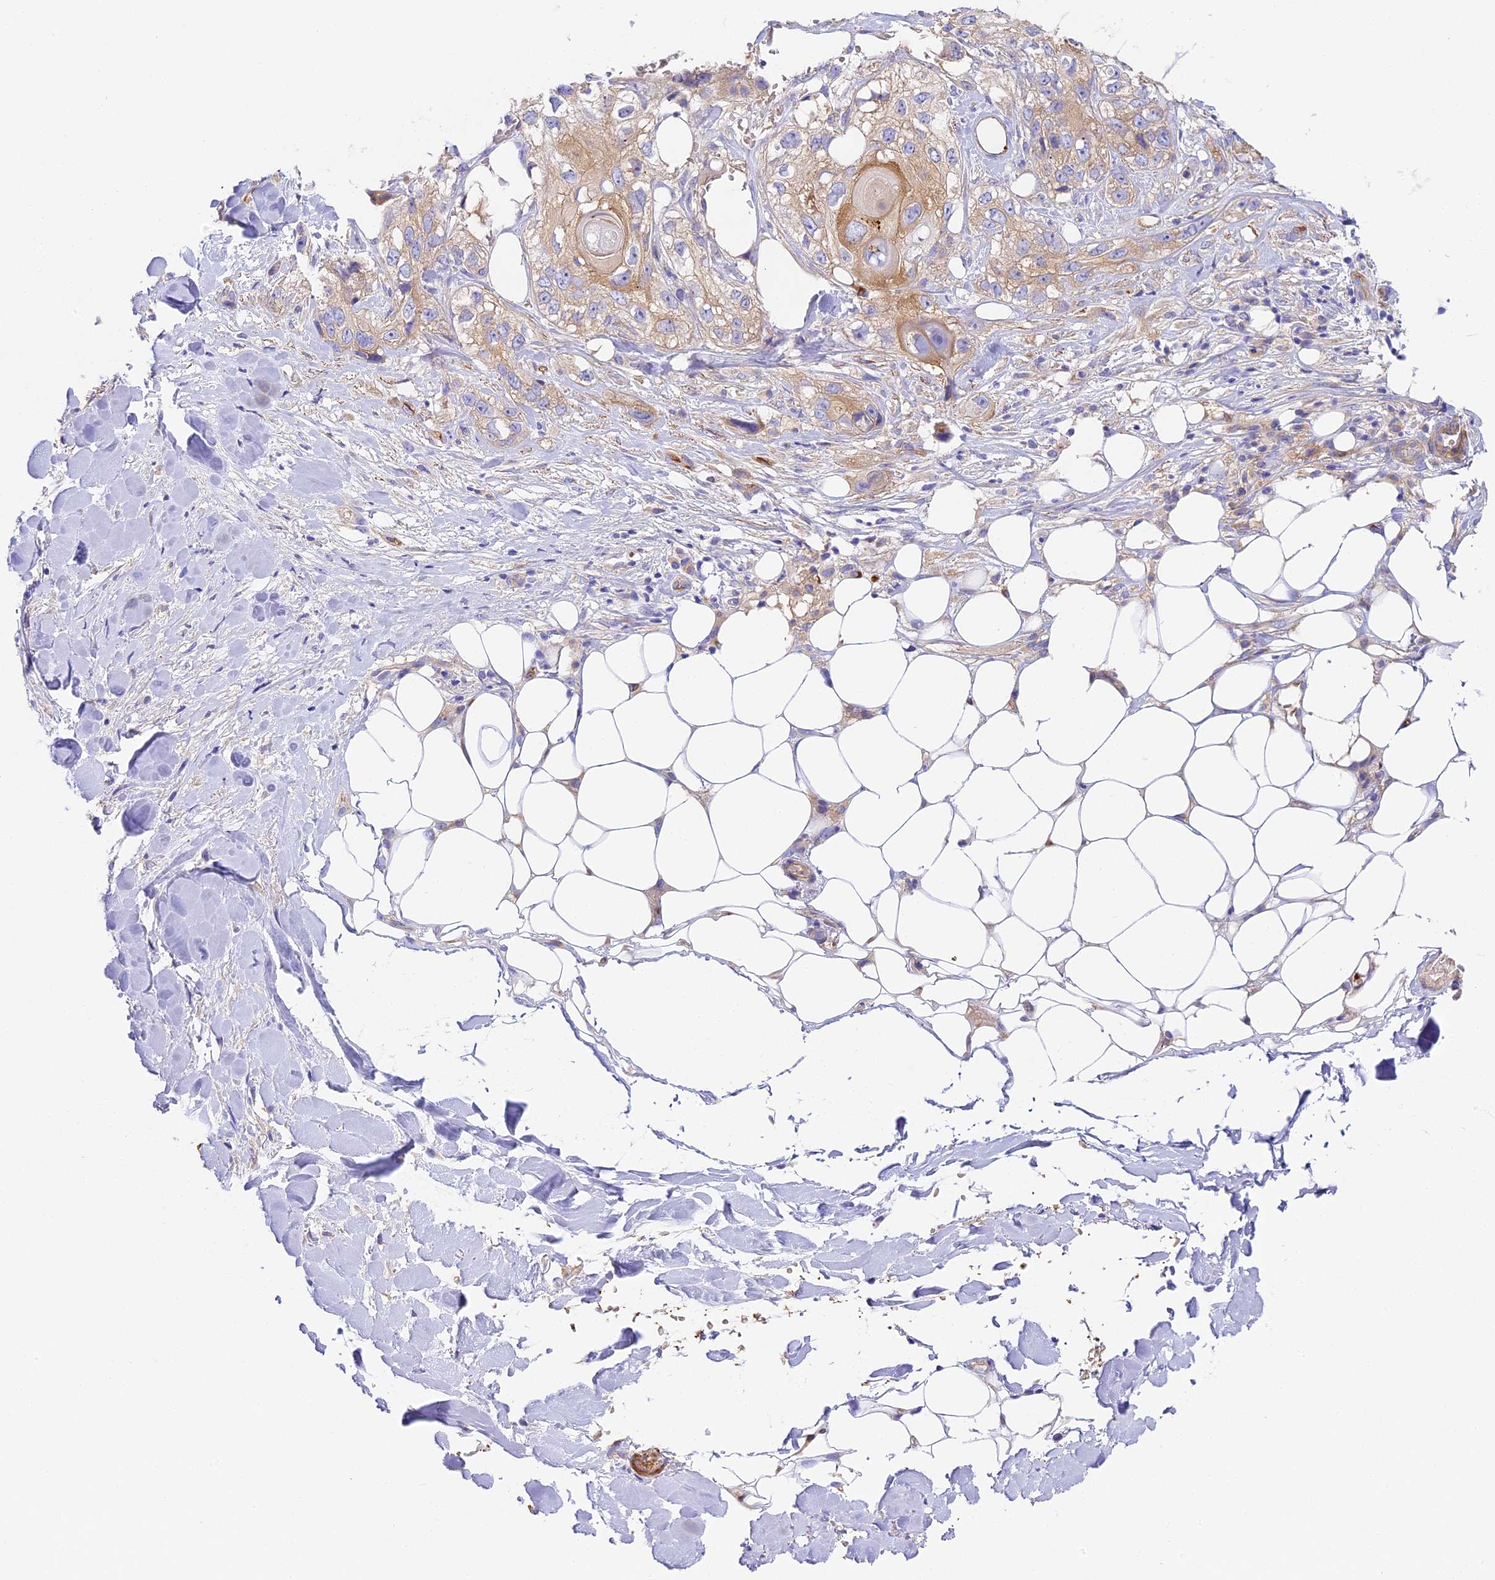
{"staining": {"intensity": "moderate", "quantity": "<25%", "location": "cytoplasmic/membranous"}, "tissue": "skin cancer", "cell_type": "Tumor cells", "image_type": "cancer", "snomed": [{"axis": "morphology", "description": "Normal tissue, NOS"}, {"axis": "morphology", "description": "Squamous cell carcinoma, NOS"}, {"axis": "topography", "description": "Skin"}], "caption": "Immunohistochemical staining of skin squamous cell carcinoma reveals low levels of moderate cytoplasmic/membranous protein staining in approximately <25% of tumor cells.", "gene": "HOMER3", "patient": {"sex": "male", "age": 72}}